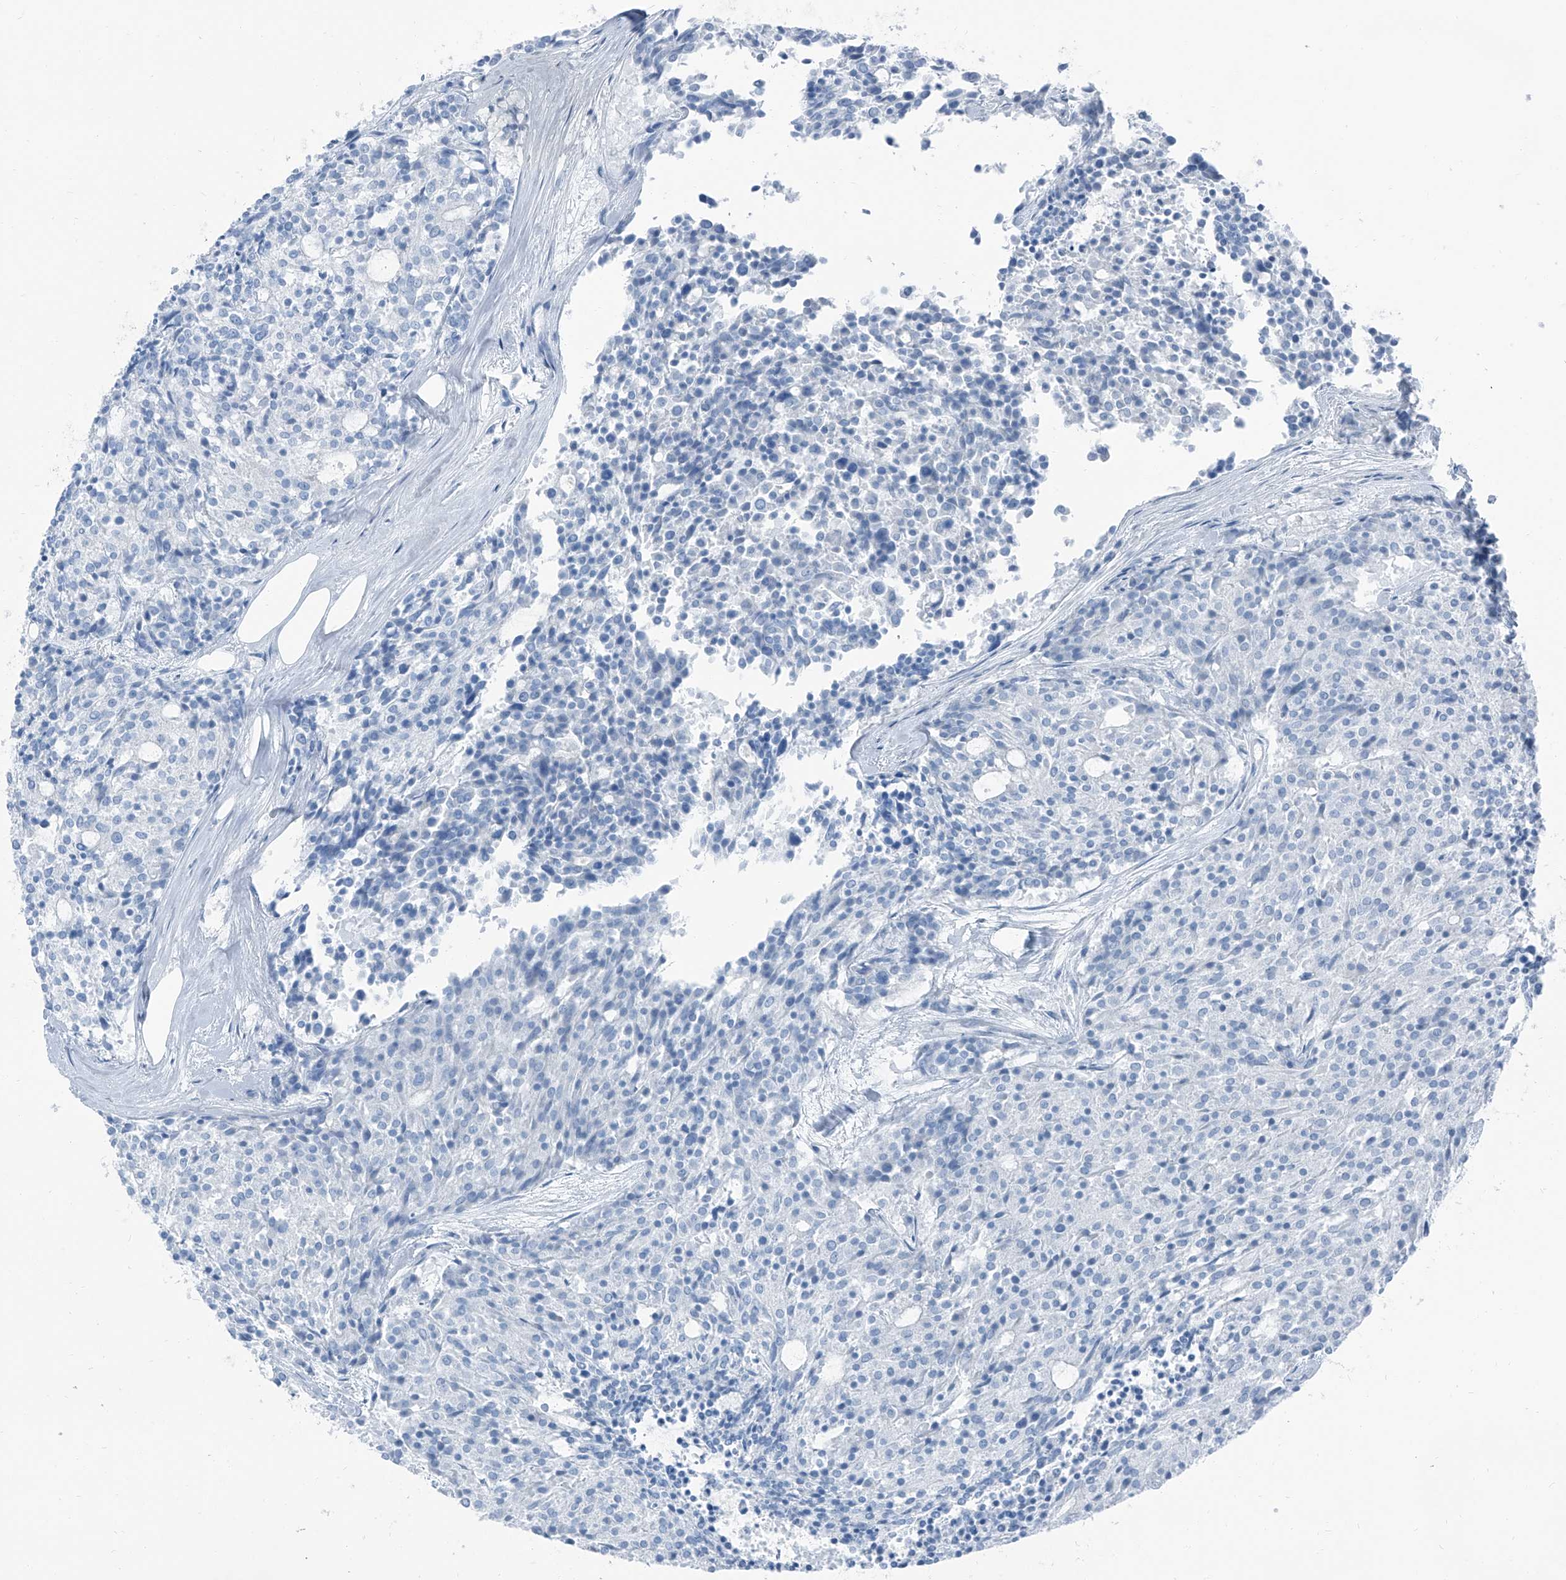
{"staining": {"intensity": "negative", "quantity": "none", "location": "none"}, "tissue": "carcinoid", "cell_type": "Tumor cells", "image_type": "cancer", "snomed": [{"axis": "morphology", "description": "Carcinoid, malignant, NOS"}, {"axis": "topography", "description": "Pancreas"}], "caption": "Immunohistochemistry (IHC) micrograph of carcinoid (malignant) stained for a protein (brown), which exhibits no positivity in tumor cells.", "gene": "RGN", "patient": {"sex": "female", "age": 54}}